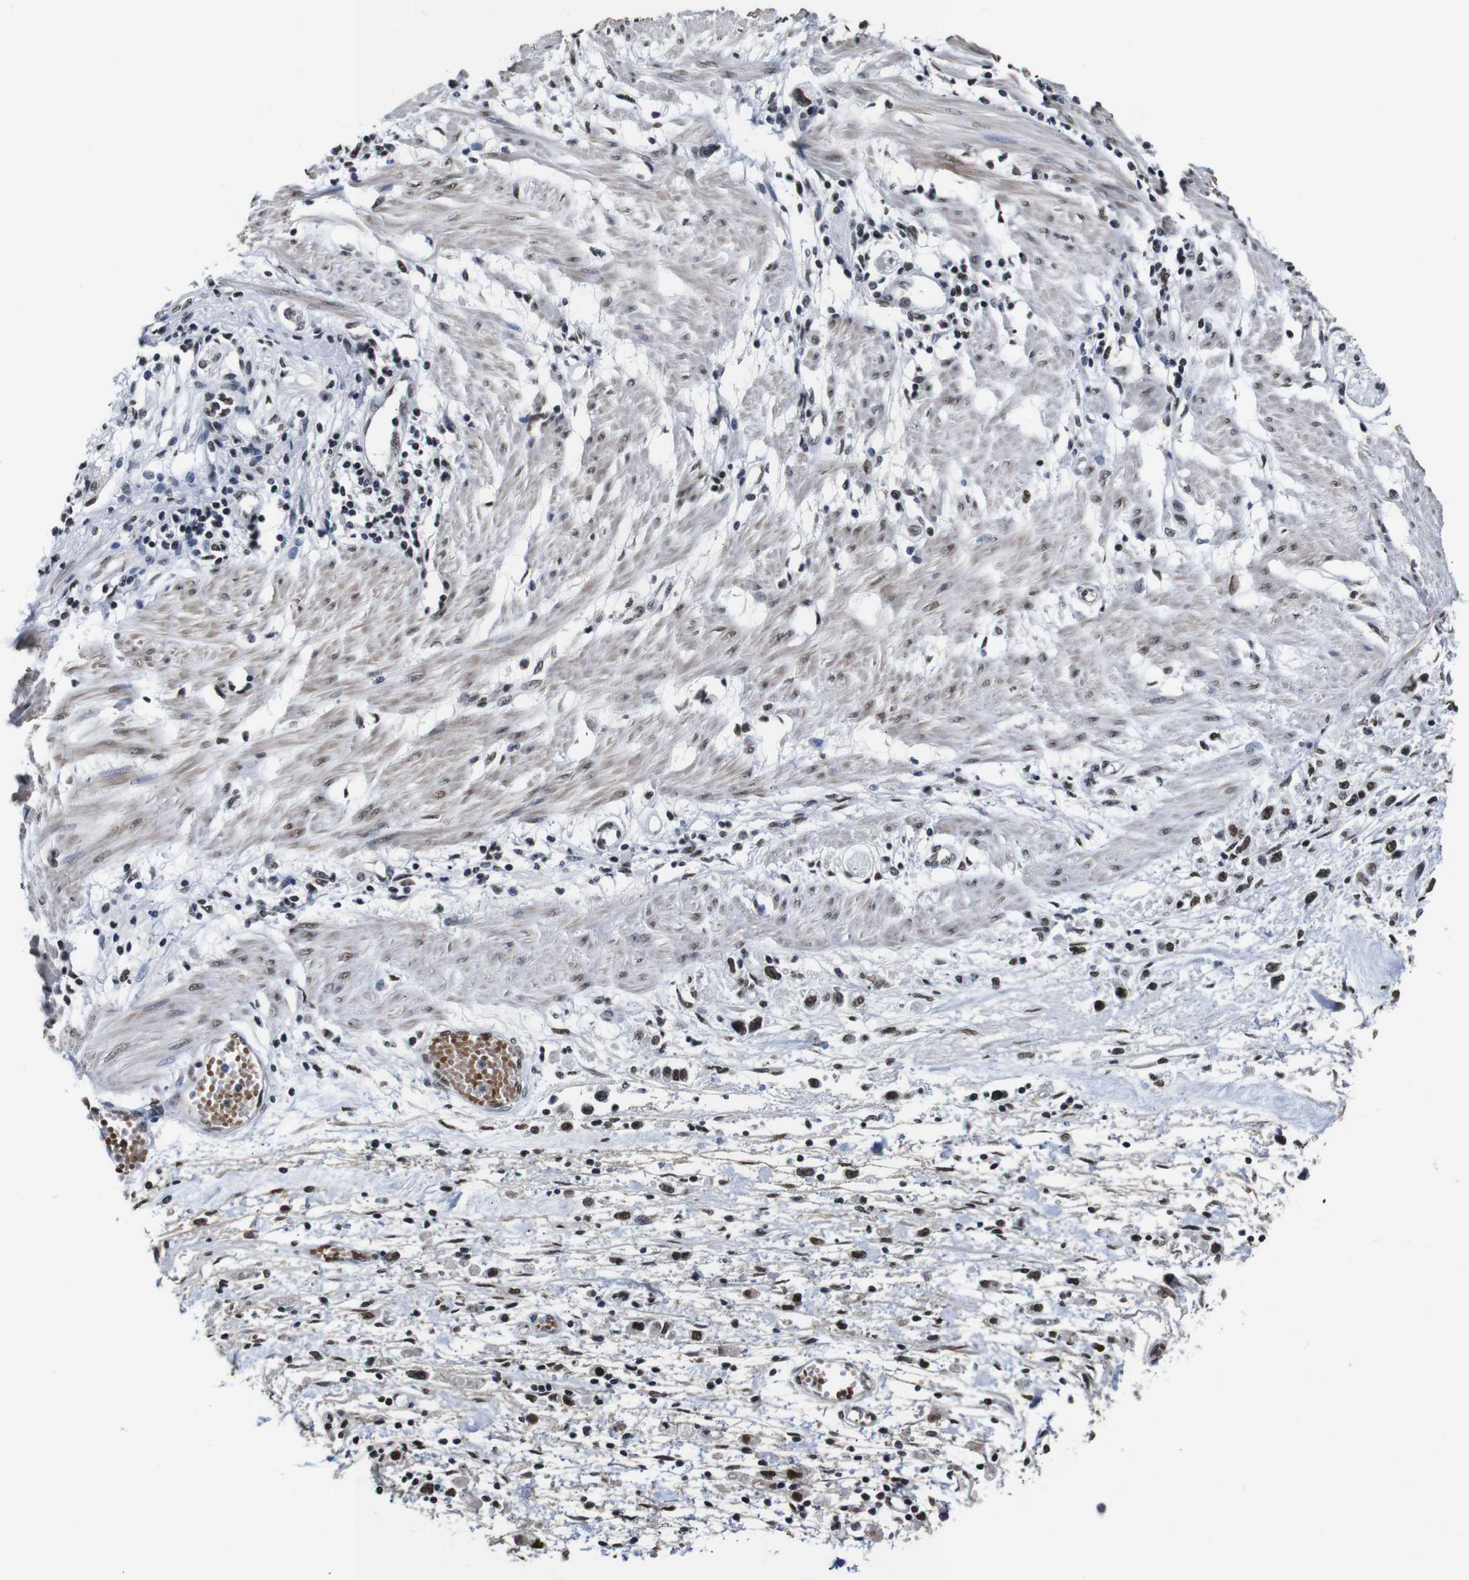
{"staining": {"intensity": "moderate", "quantity": ">75%", "location": "nuclear"}, "tissue": "stomach cancer", "cell_type": "Tumor cells", "image_type": "cancer", "snomed": [{"axis": "morphology", "description": "Adenocarcinoma, NOS"}, {"axis": "topography", "description": "Stomach"}], "caption": "Moderate nuclear expression is appreciated in about >75% of tumor cells in stomach adenocarcinoma.", "gene": "ILDR2", "patient": {"sex": "female", "age": 59}}